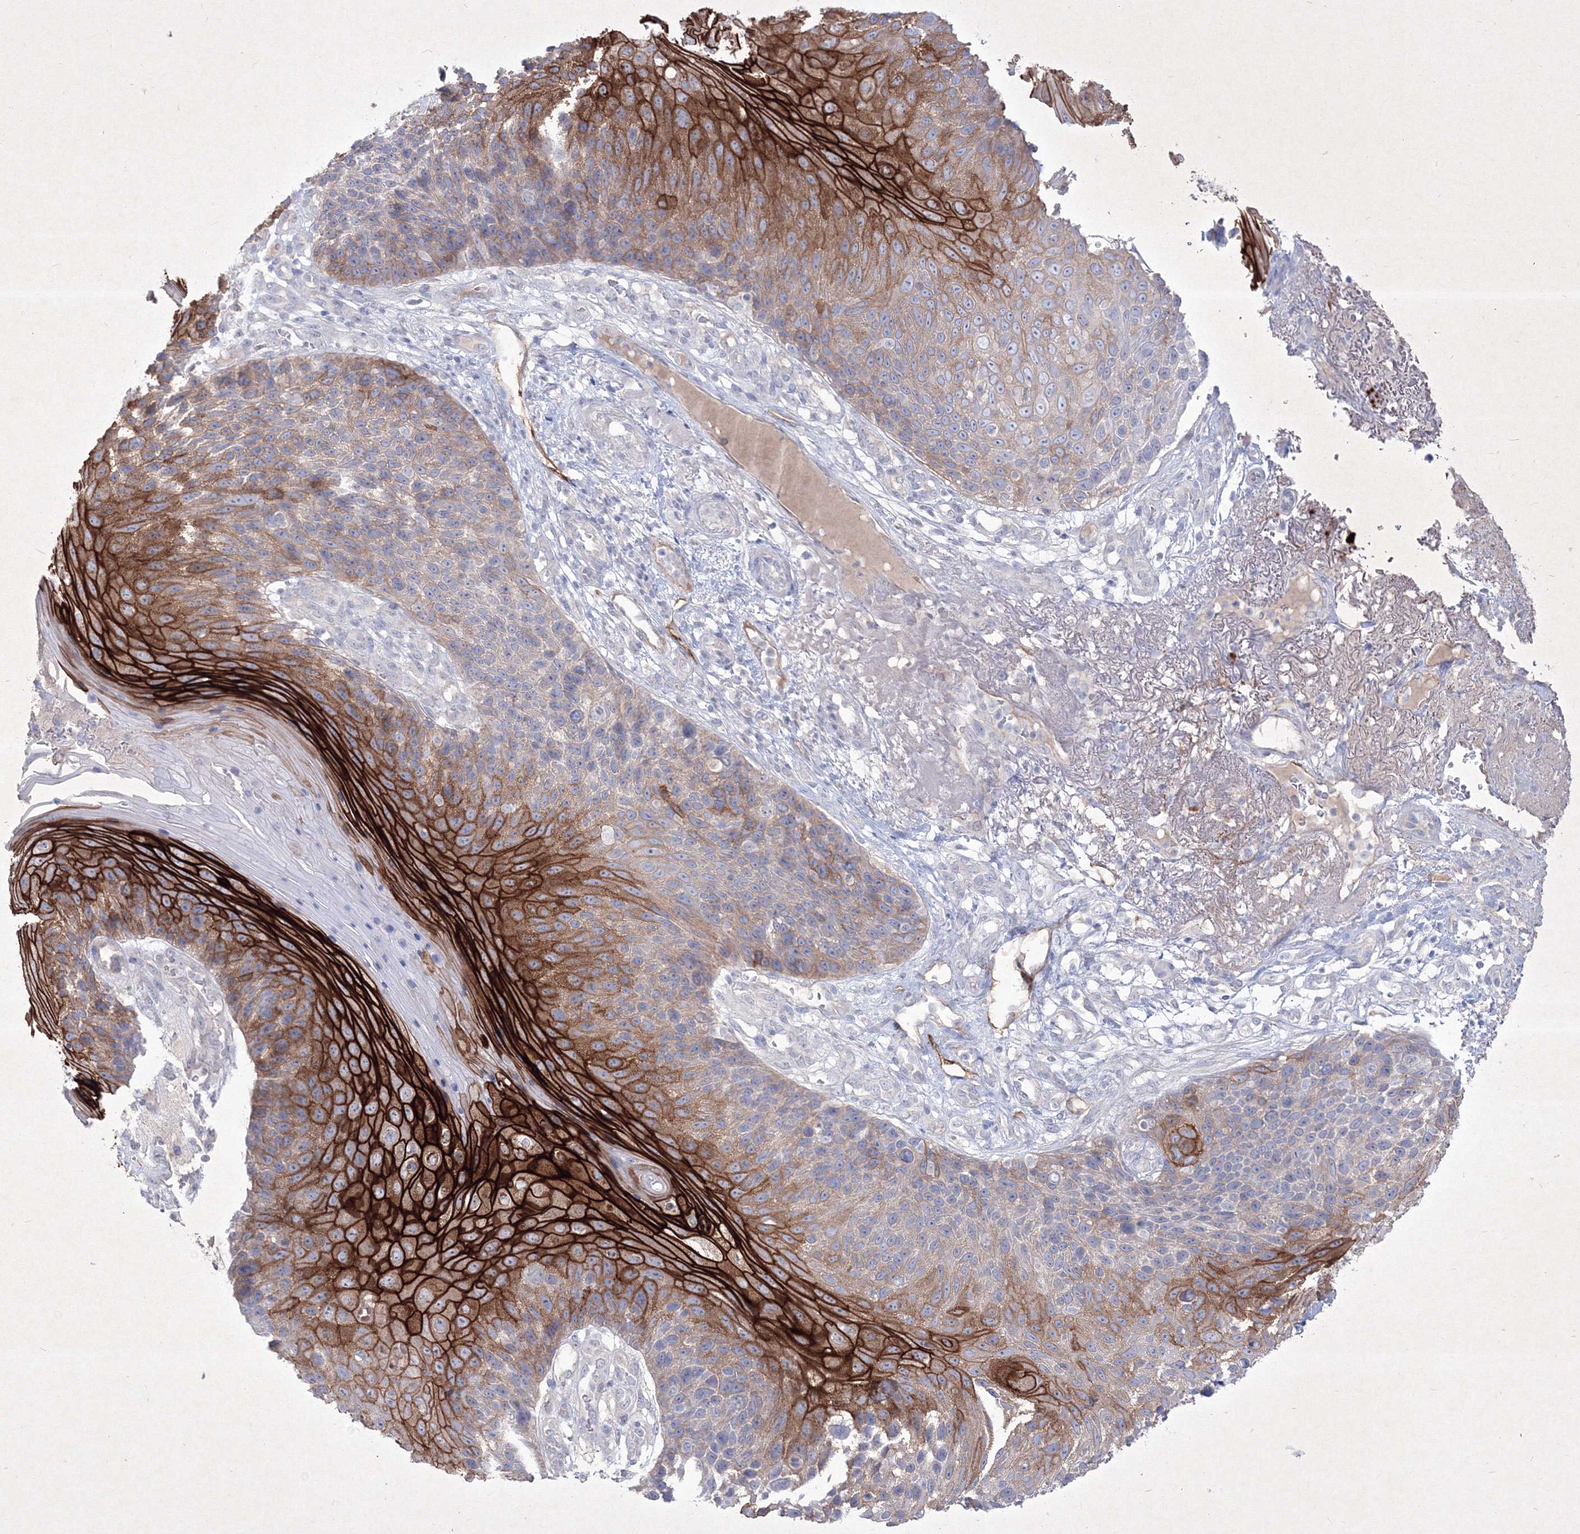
{"staining": {"intensity": "strong", "quantity": ">75%", "location": "cytoplasmic/membranous"}, "tissue": "skin cancer", "cell_type": "Tumor cells", "image_type": "cancer", "snomed": [{"axis": "morphology", "description": "Squamous cell carcinoma, NOS"}, {"axis": "topography", "description": "Skin"}], "caption": "A micrograph showing strong cytoplasmic/membranous expression in approximately >75% of tumor cells in skin cancer, as visualized by brown immunohistochemical staining.", "gene": "TMEM139", "patient": {"sex": "female", "age": 88}}